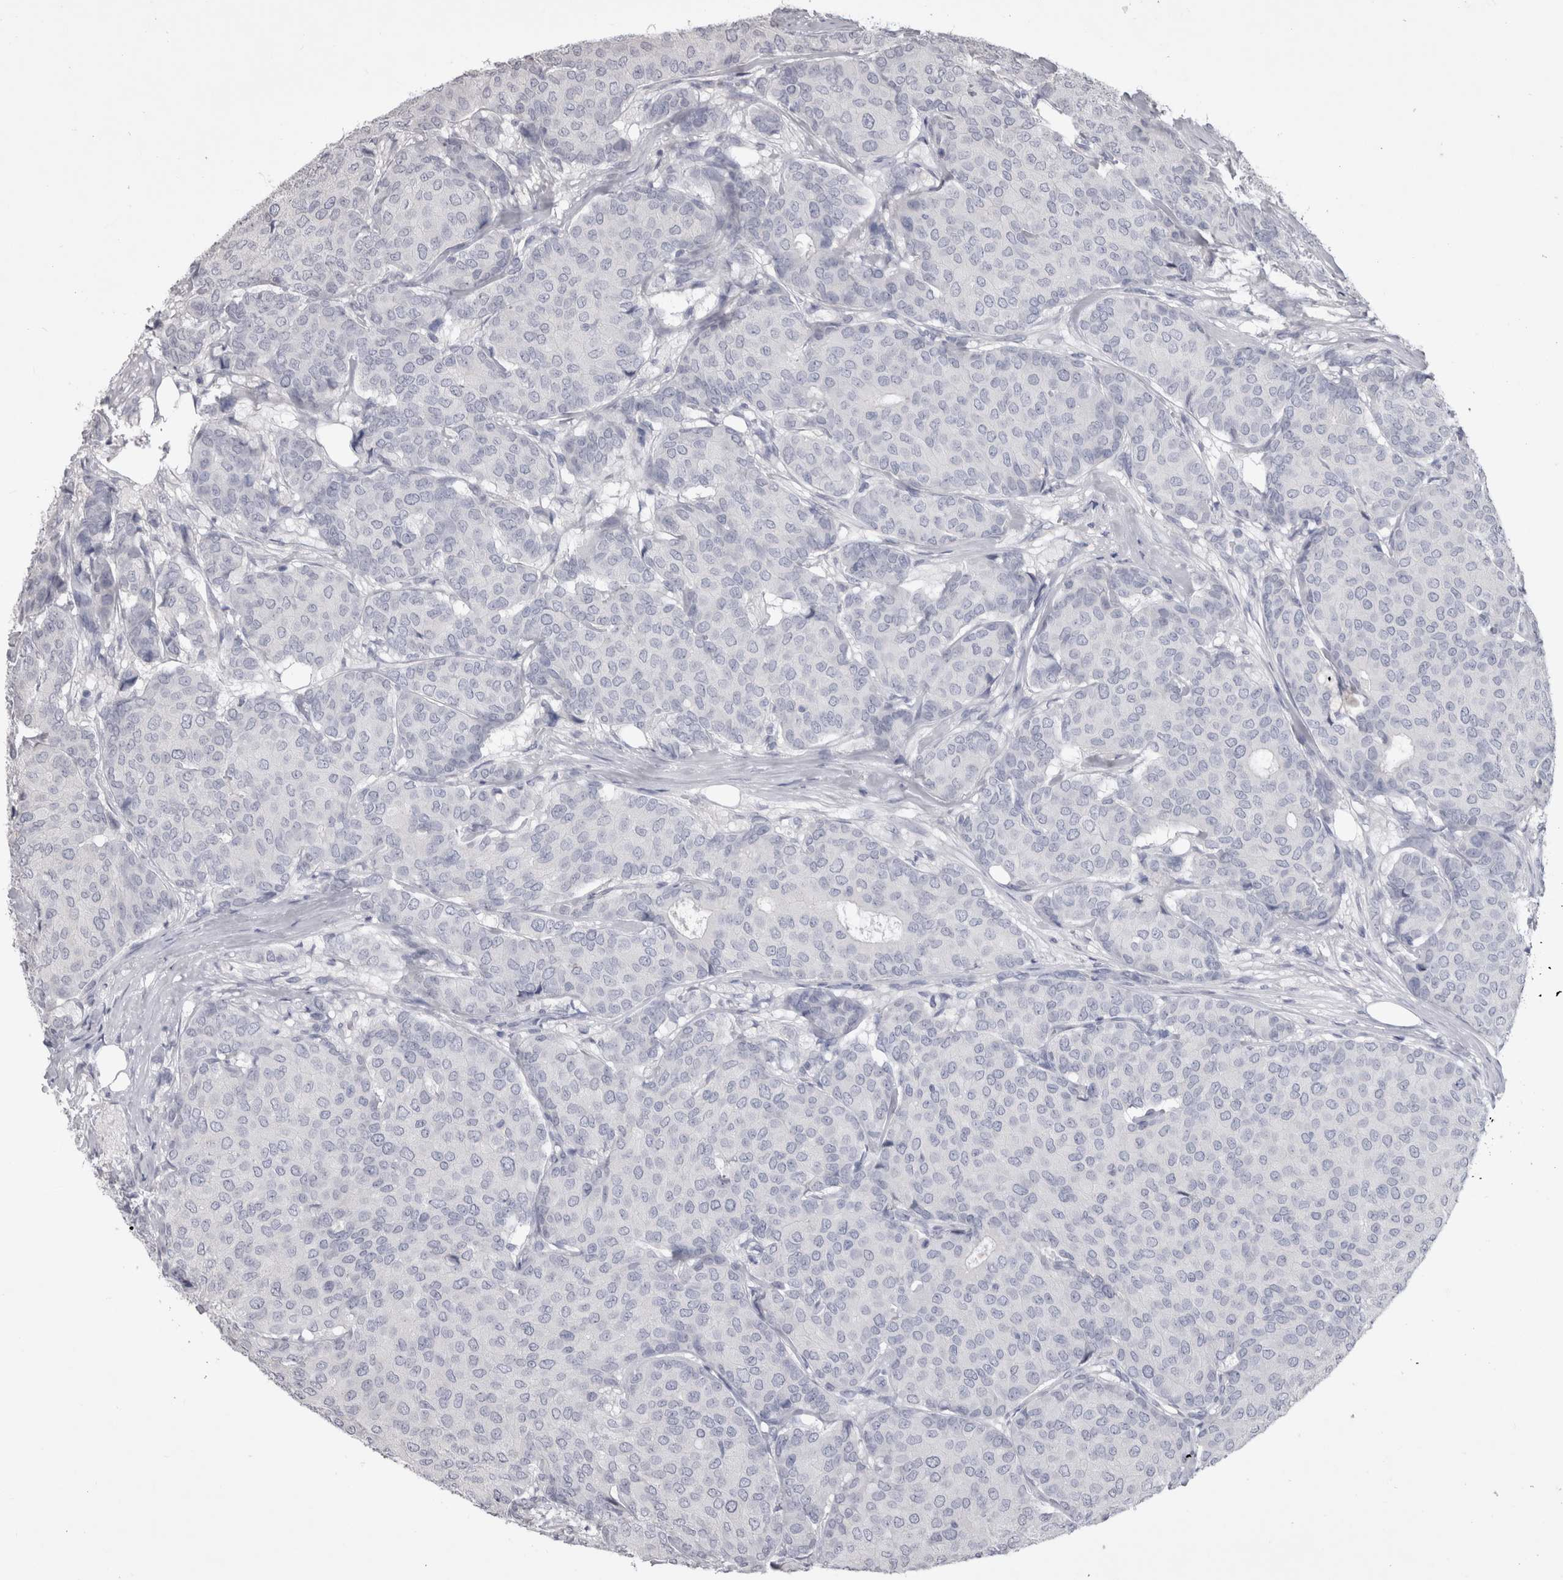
{"staining": {"intensity": "negative", "quantity": "none", "location": "none"}, "tissue": "breast cancer", "cell_type": "Tumor cells", "image_type": "cancer", "snomed": [{"axis": "morphology", "description": "Duct carcinoma"}, {"axis": "topography", "description": "Breast"}], "caption": "Immunohistochemical staining of human breast cancer (intraductal carcinoma) exhibits no significant expression in tumor cells.", "gene": "ADAM2", "patient": {"sex": "female", "age": 75}}